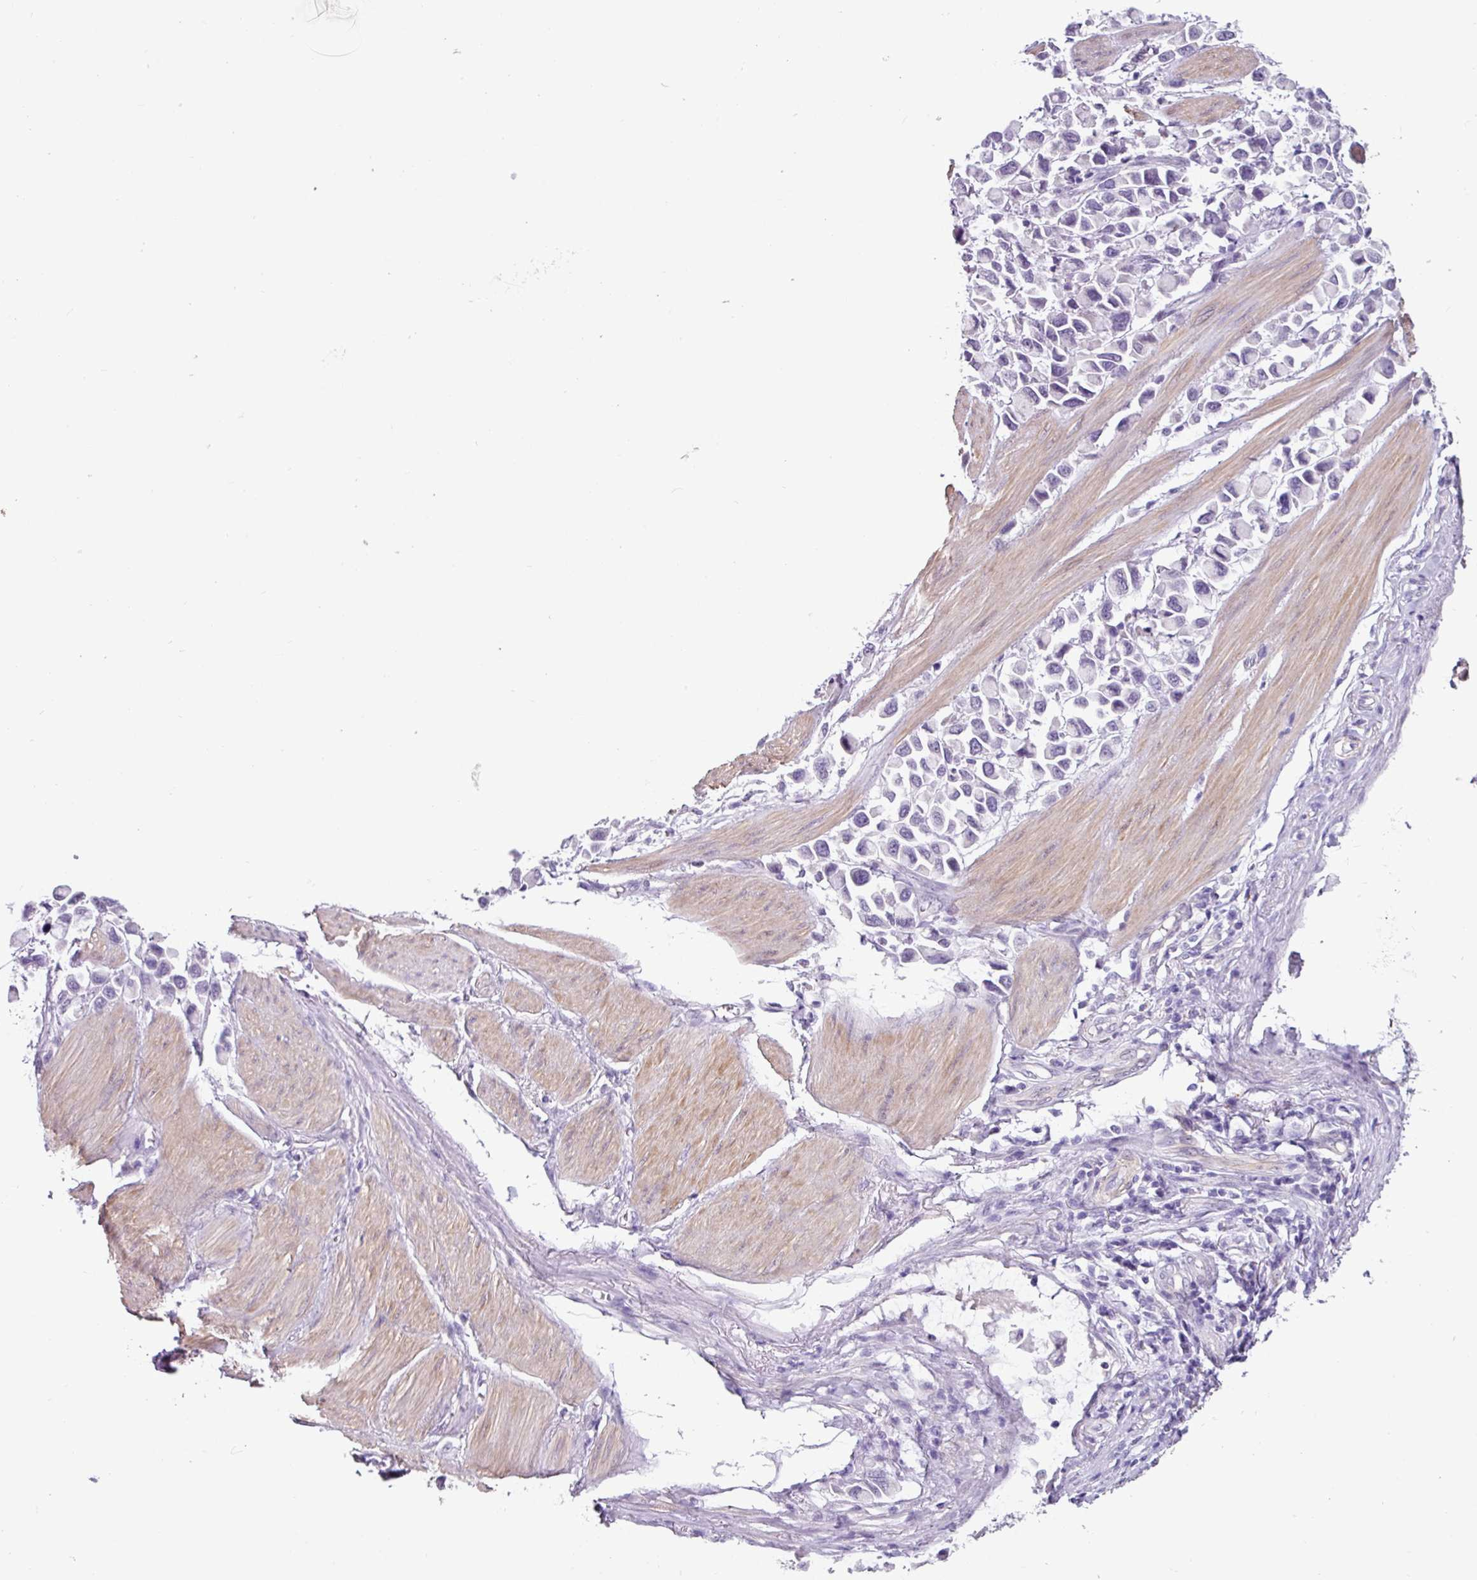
{"staining": {"intensity": "negative", "quantity": "none", "location": "none"}, "tissue": "stomach cancer", "cell_type": "Tumor cells", "image_type": "cancer", "snomed": [{"axis": "morphology", "description": "Adenocarcinoma, NOS"}, {"axis": "topography", "description": "Stomach"}], "caption": "This is an immunohistochemistry micrograph of adenocarcinoma (stomach). There is no expression in tumor cells.", "gene": "OTX1", "patient": {"sex": "female", "age": 81}}